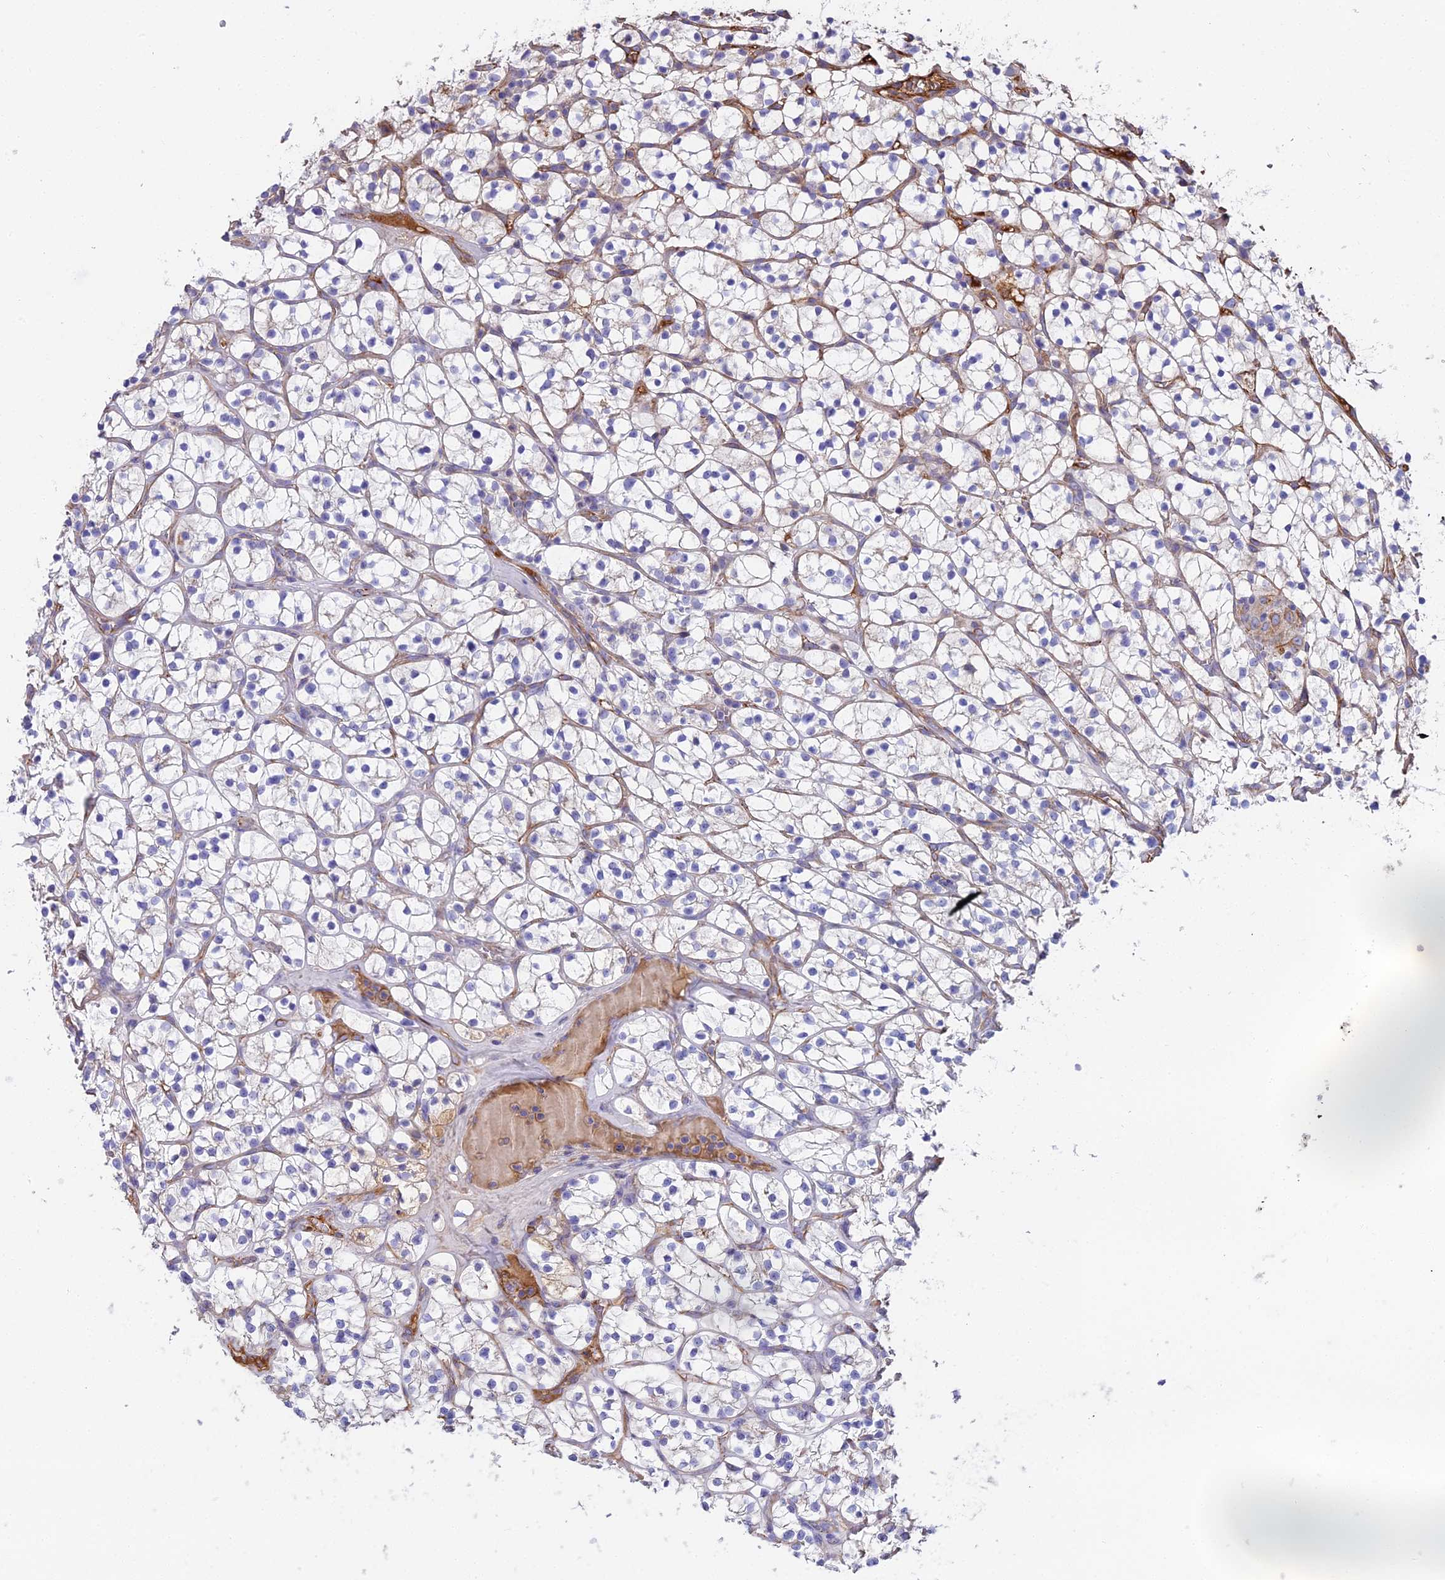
{"staining": {"intensity": "negative", "quantity": "none", "location": "none"}, "tissue": "renal cancer", "cell_type": "Tumor cells", "image_type": "cancer", "snomed": [{"axis": "morphology", "description": "Adenocarcinoma, NOS"}, {"axis": "topography", "description": "Kidney"}], "caption": "This is an immunohistochemistry histopathology image of human adenocarcinoma (renal). There is no positivity in tumor cells.", "gene": "BEX4", "patient": {"sex": "female", "age": 64}}